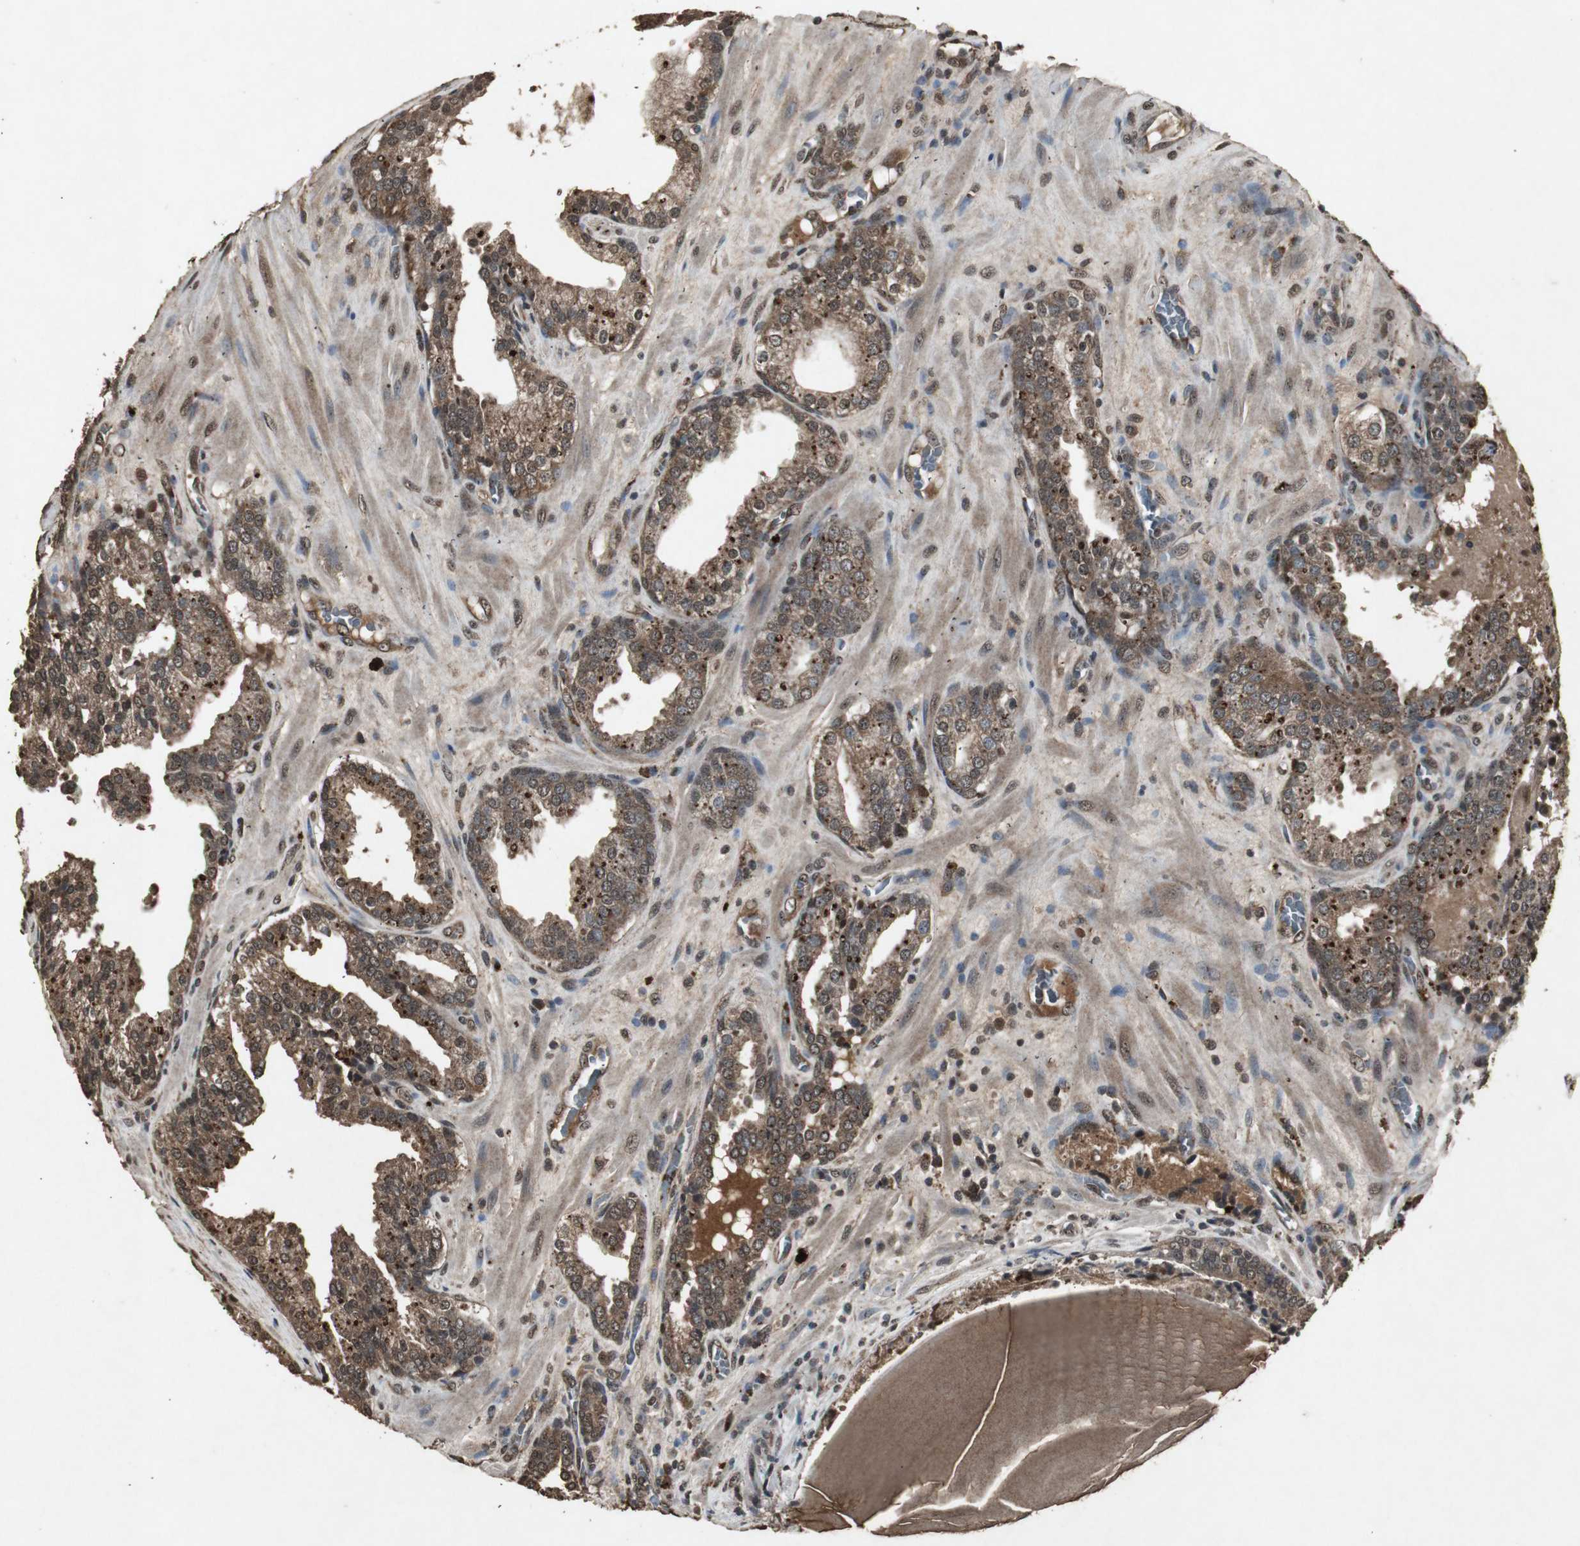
{"staining": {"intensity": "moderate", "quantity": ">75%", "location": "cytoplasmic/membranous,nuclear"}, "tissue": "prostate cancer", "cell_type": "Tumor cells", "image_type": "cancer", "snomed": [{"axis": "morphology", "description": "Adenocarcinoma, High grade"}, {"axis": "topography", "description": "Prostate"}], "caption": "A photomicrograph of human high-grade adenocarcinoma (prostate) stained for a protein demonstrates moderate cytoplasmic/membranous and nuclear brown staining in tumor cells. The staining was performed using DAB, with brown indicating positive protein expression. Nuclei are stained blue with hematoxylin.", "gene": "EMX1", "patient": {"sex": "male", "age": 68}}